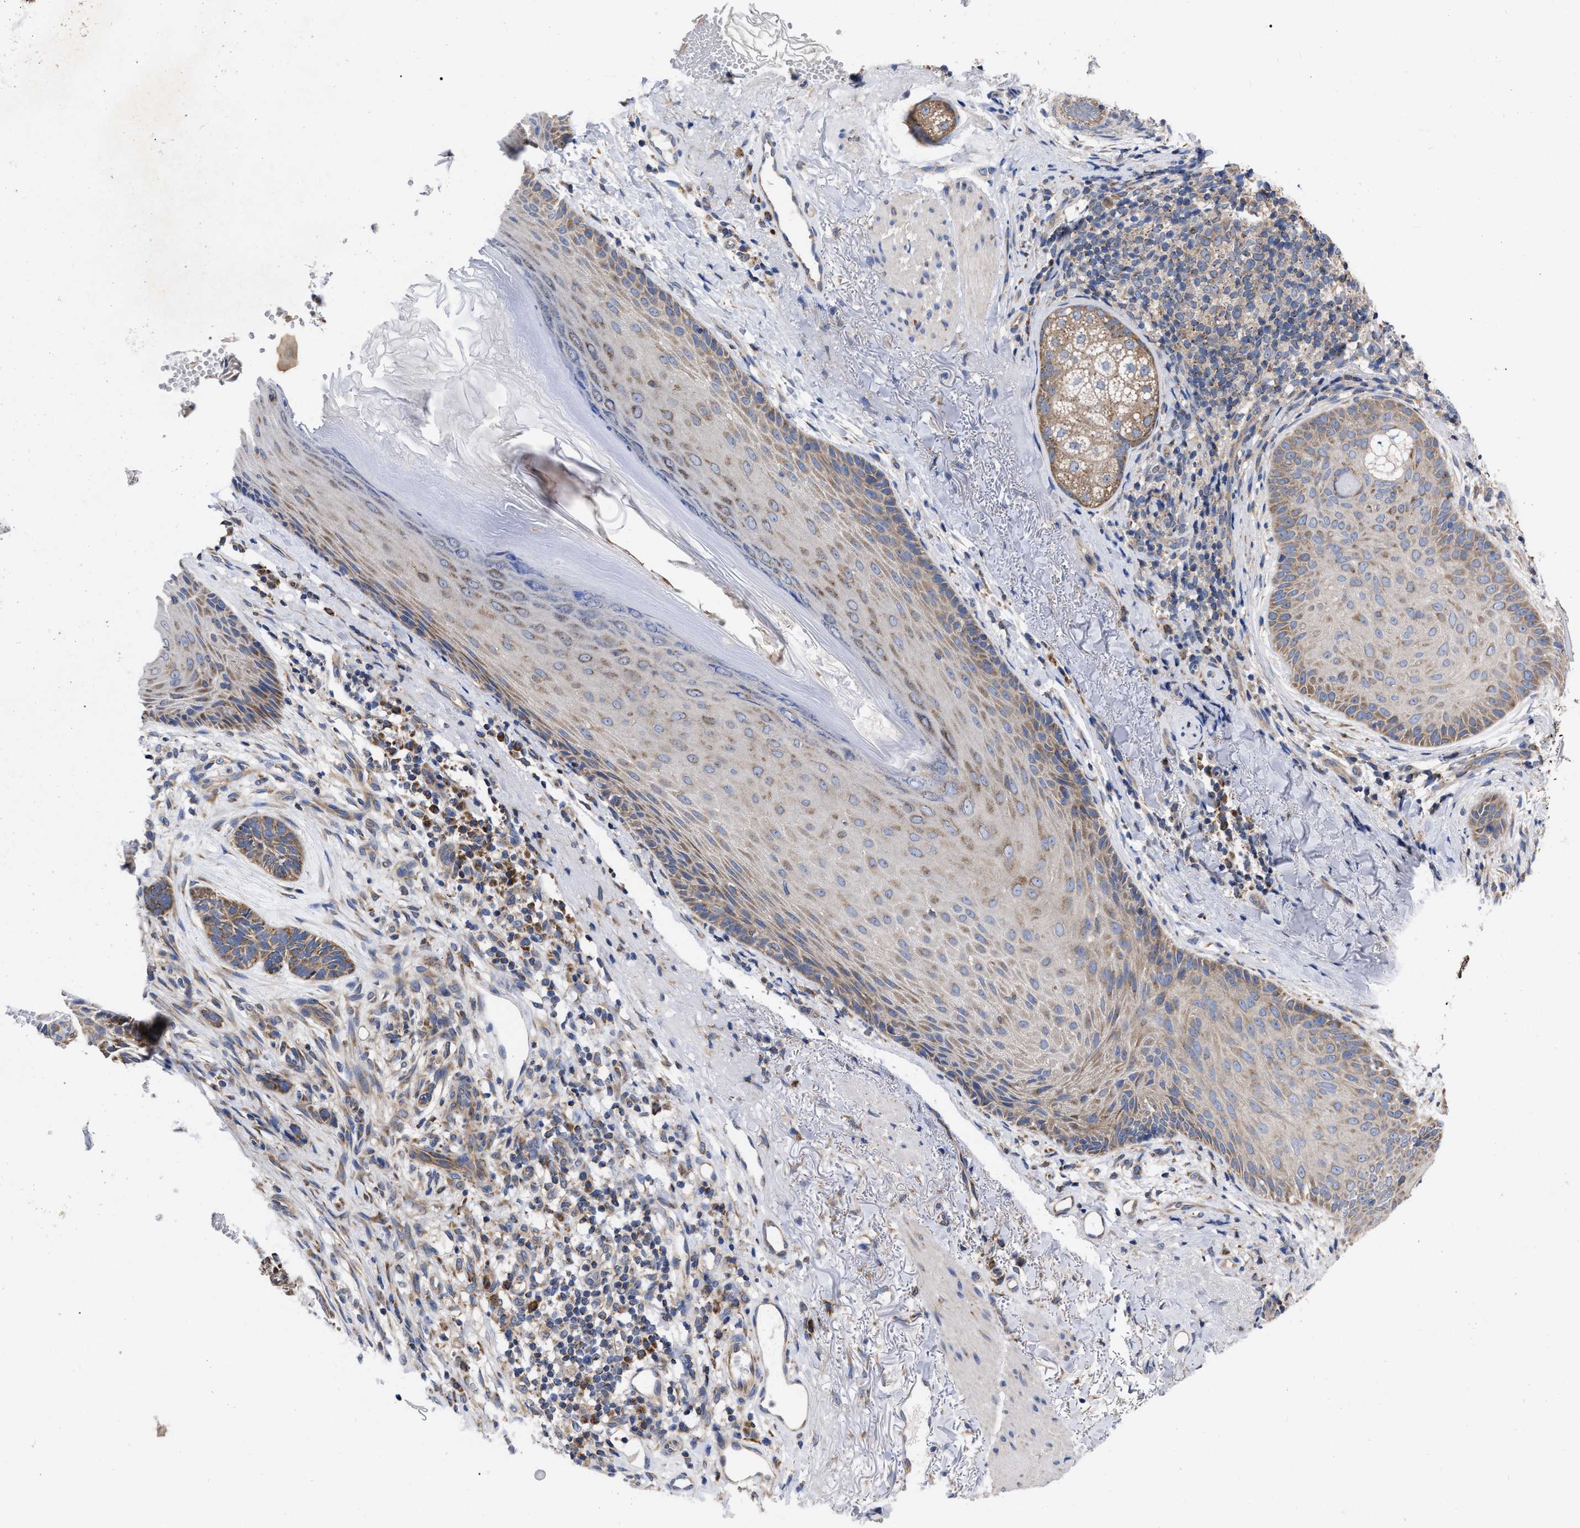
{"staining": {"intensity": "moderate", "quantity": ">75%", "location": "cytoplasmic/membranous"}, "tissue": "skin cancer", "cell_type": "Tumor cells", "image_type": "cancer", "snomed": [{"axis": "morphology", "description": "Basal cell carcinoma"}, {"axis": "topography", "description": "Skin"}], "caption": "Immunohistochemical staining of skin cancer (basal cell carcinoma) exhibits medium levels of moderate cytoplasmic/membranous staining in about >75% of tumor cells. (brown staining indicates protein expression, while blue staining denotes nuclei).", "gene": "CDKN2C", "patient": {"sex": "male", "age": 55}}